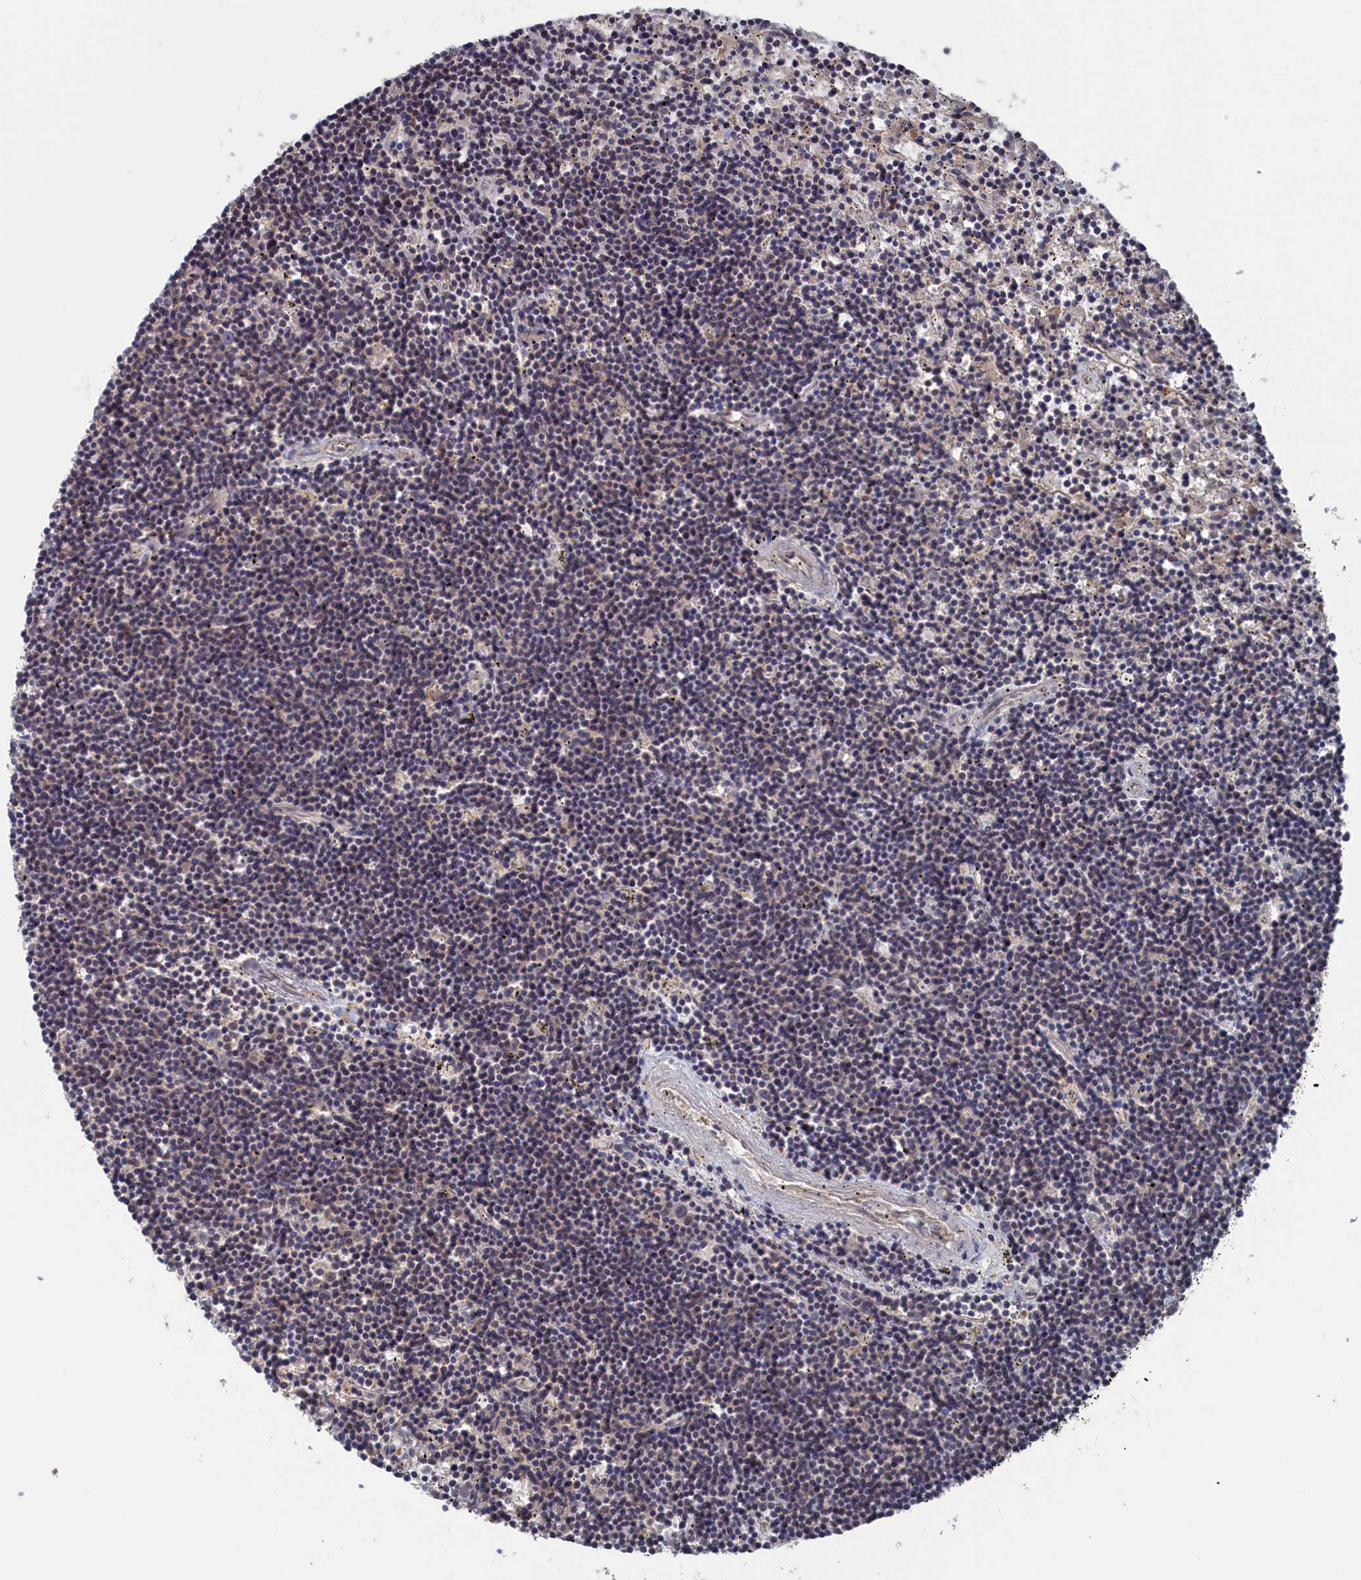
{"staining": {"intensity": "negative", "quantity": "none", "location": "none"}, "tissue": "lymphoma", "cell_type": "Tumor cells", "image_type": "cancer", "snomed": [{"axis": "morphology", "description": "Malignant lymphoma, non-Hodgkin's type, Low grade"}, {"axis": "topography", "description": "Spleen"}], "caption": "IHC histopathology image of neoplastic tissue: lymphoma stained with DAB (3,3'-diaminobenzidine) shows no significant protein positivity in tumor cells.", "gene": "NUTF2", "patient": {"sex": "male", "age": 76}}